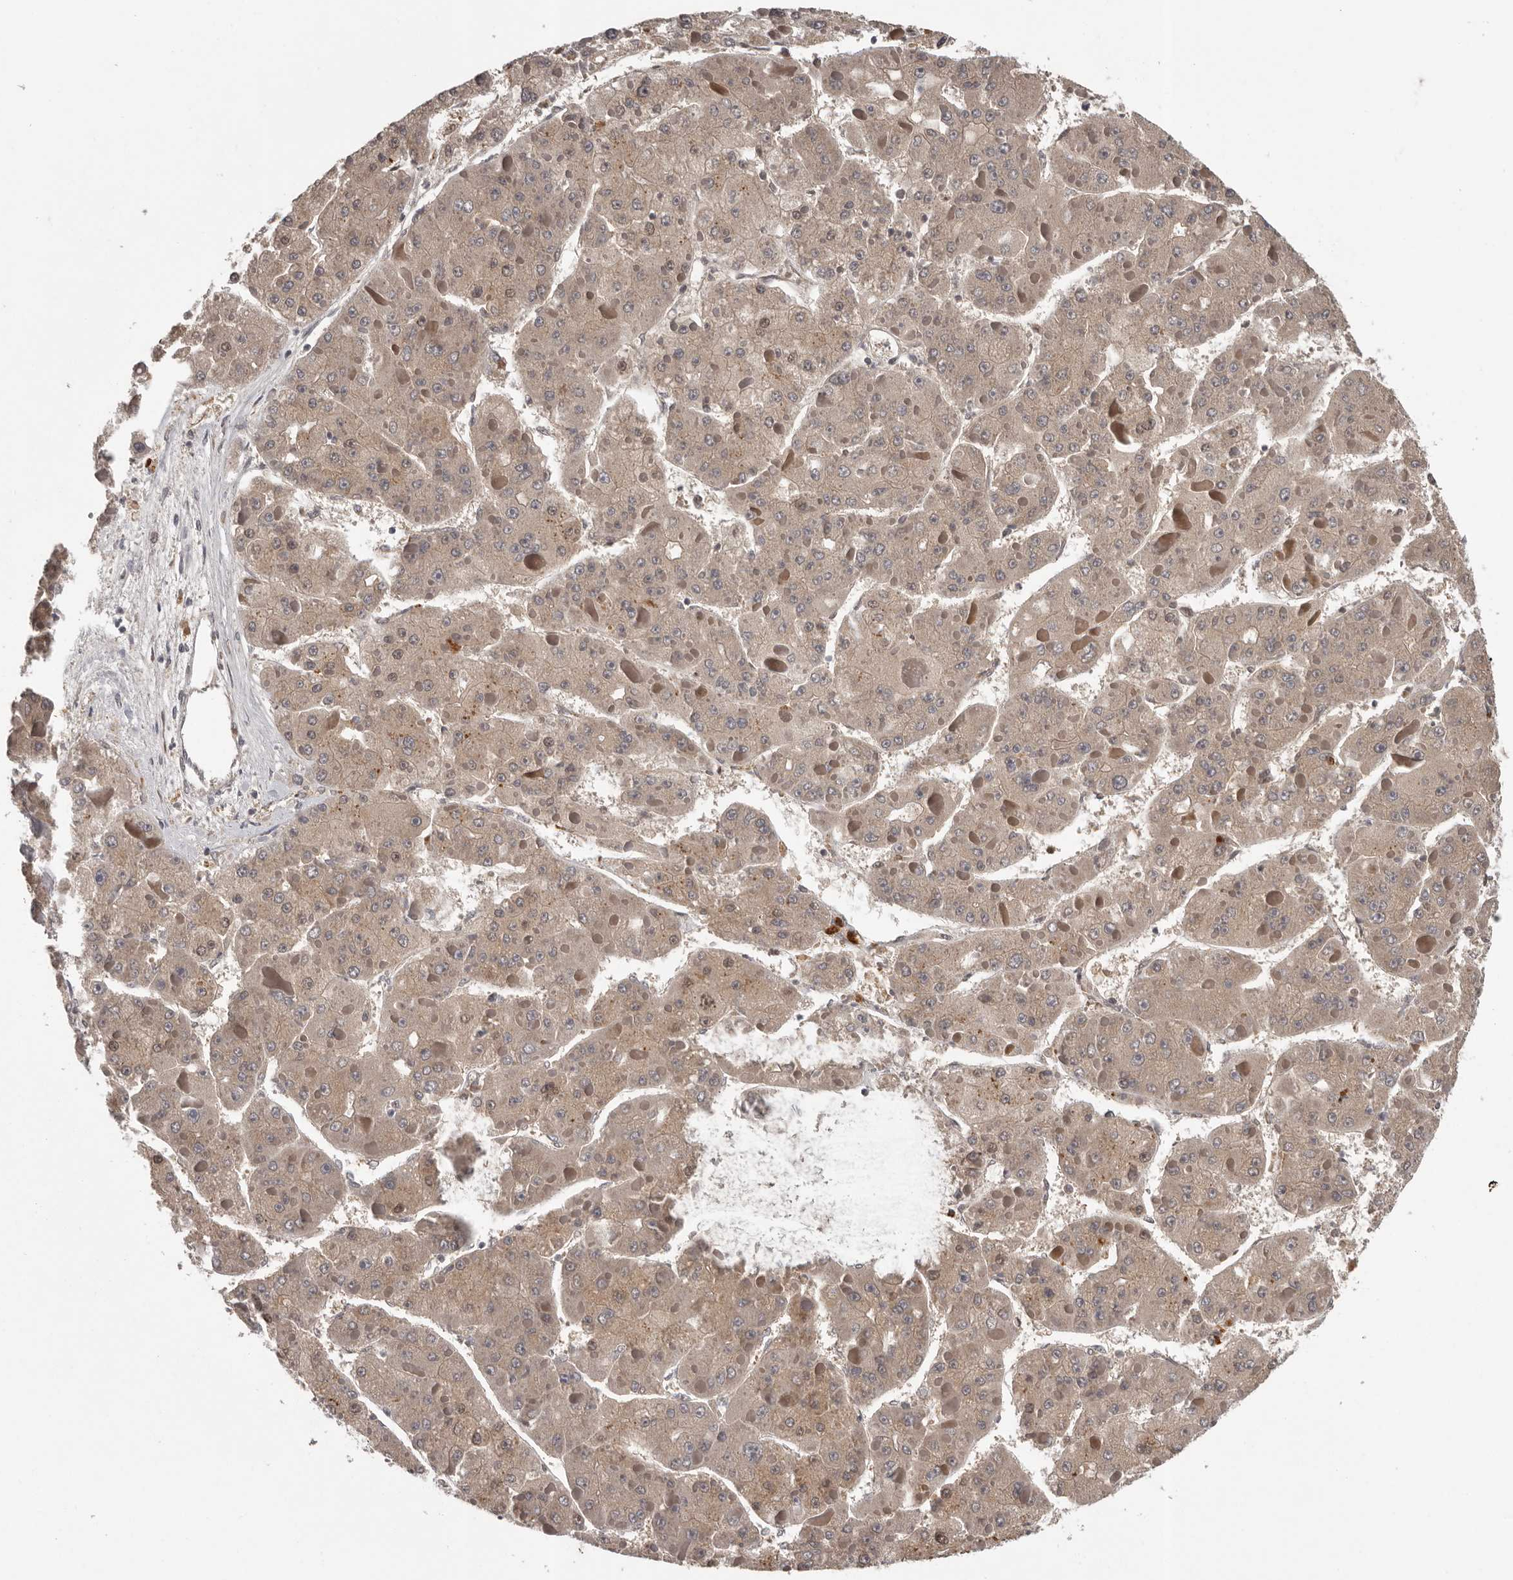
{"staining": {"intensity": "weak", "quantity": "25%-75%", "location": "cytoplasmic/membranous"}, "tissue": "liver cancer", "cell_type": "Tumor cells", "image_type": "cancer", "snomed": [{"axis": "morphology", "description": "Carcinoma, Hepatocellular, NOS"}, {"axis": "topography", "description": "Liver"}], "caption": "There is low levels of weak cytoplasmic/membranous expression in tumor cells of hepatocellular carcinoma (liver), as demonstrated by immunohistochemical staining (brown color).", "gene": "RALGPS2", "patient": {"sex": "female", "age": 73}}